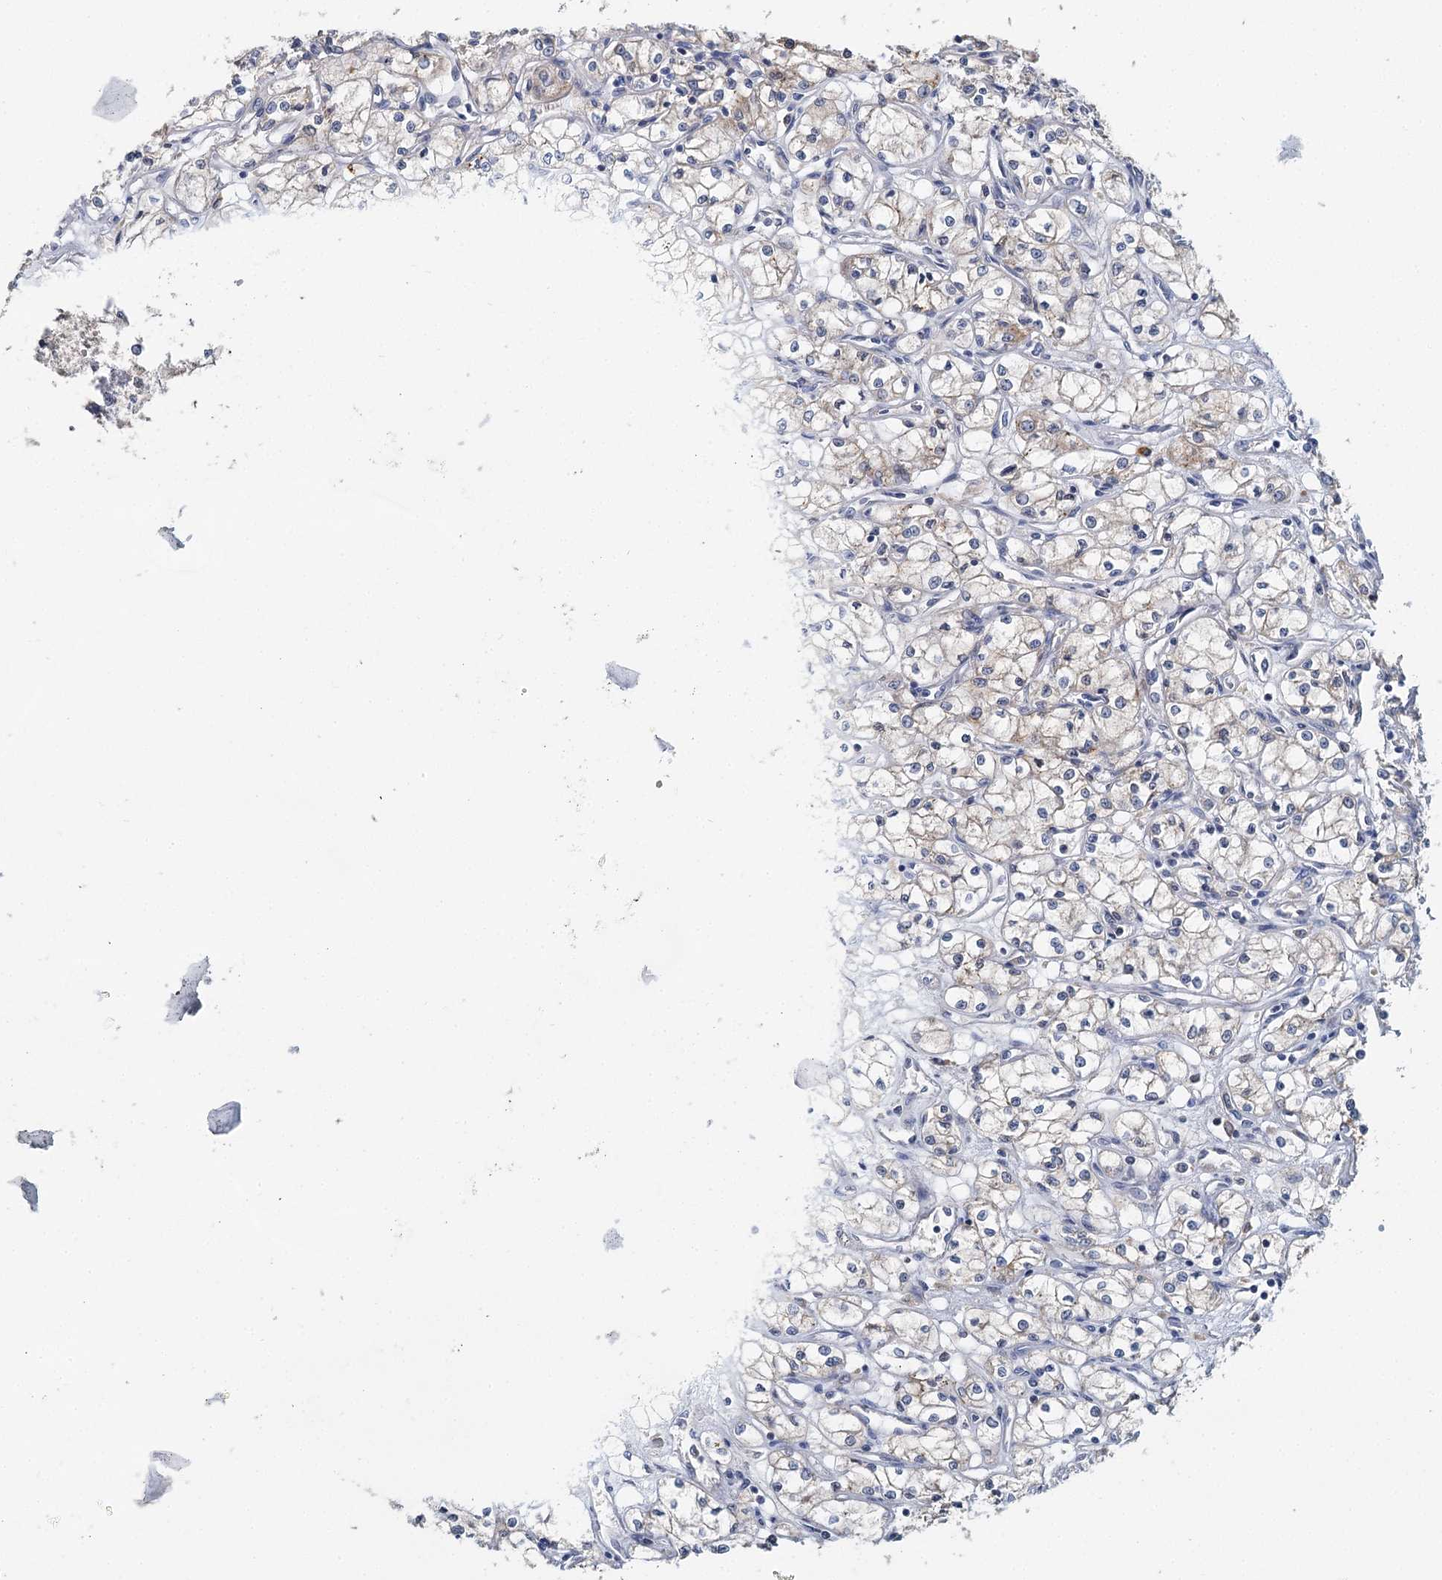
{"staining": {"intensity": "weak", "quantity": "25%-75%", "location": "cytoplasmic/membranous"}, "tissue": "renal cancer", "cell_type": "Tumor cells", "image_type": "cancer", "snomed": [{"axis": "morphology", "description": "Adenocarcinoma, NOS"}, {"axis": "topography", "description": "Kidney"}], "caption": "A brown stain highlights weak cytoplasmic/membranous expression of a protein in adenocarcinoma (renal) tumor cells.", "gene": "ANKRD16", "patient": {"sex": "male", "age": 59}}